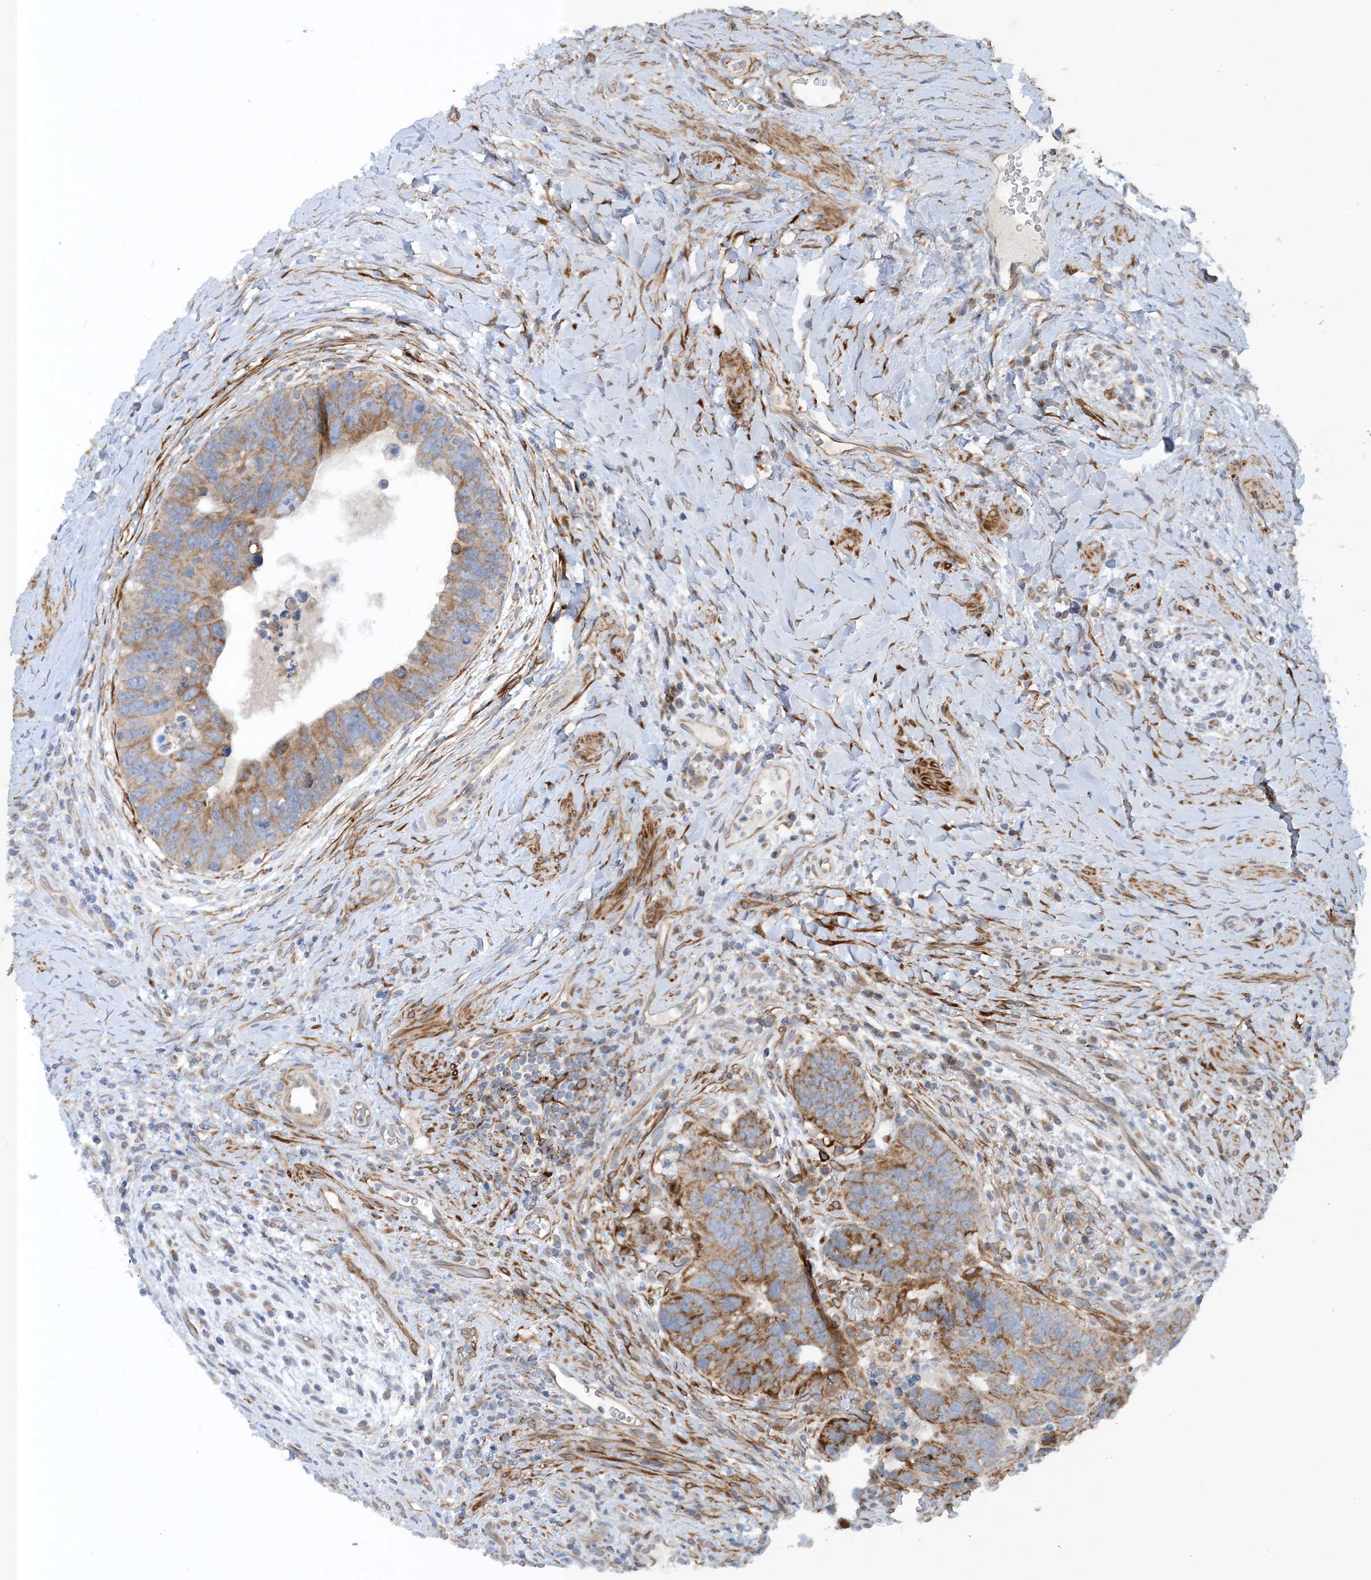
{"staining": {"intensity": "moderate", "quantity": ">75%", "location": "cytoplasmic/membranous"}, "tissue": "colorectal cancer", "cell_type": "Tumor cells", "image_type": "cancer", "snomed": [{"axis": "morphology", "description": "Adenocarcinoma, NOS"}, {"axis": "topography", "description": "Rectum"}], "caption": "Brown immunohistochemical staining in human colorectal cancer exhibits moderate cytoplasmic/membranous staining in approximately >75% of tumor cells.", "gene": "EIF2A", "patient": {"sex": "male", "age": 59}}